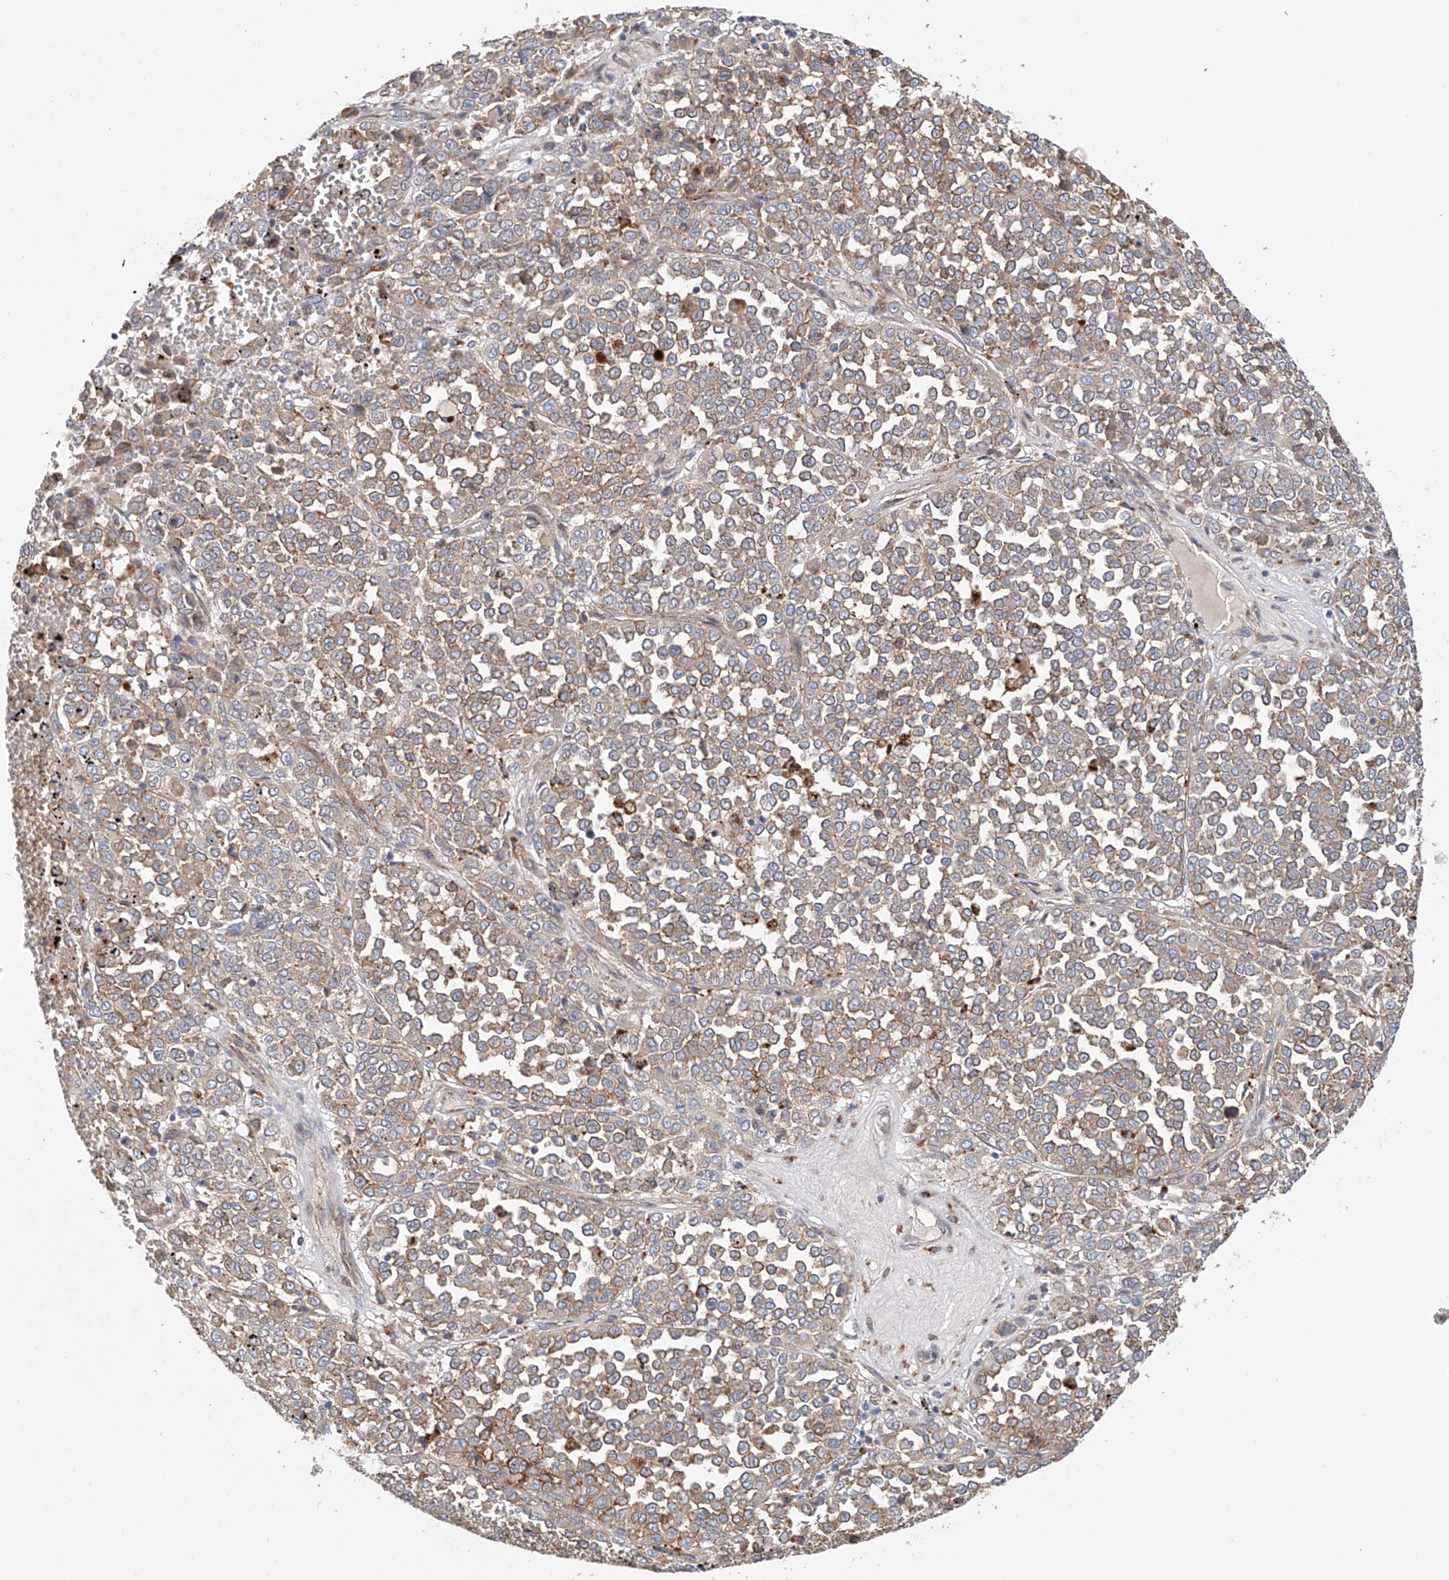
{"staining": {"intensity": "weak", "quantity": ">75%", "location": "cytoplasmic/membranous"}, "tissue": "melanoma", "cell_type": "Tumor cells", "image_type": "cancer", "snomed": [{"axis": "morphology", "description": "Malignant melanoma, Metastatic site"}, {"axis": "topography", "description": "Pancreas"}], "caption": "A low amount of weak cytoplasmic/membranous staining is identified in approximately >75% of tumor cells in malignant melanoma (metastatic site) tissue.", "gene": "HGSNAT", "patient": {"sex": "female", "age": 30}}